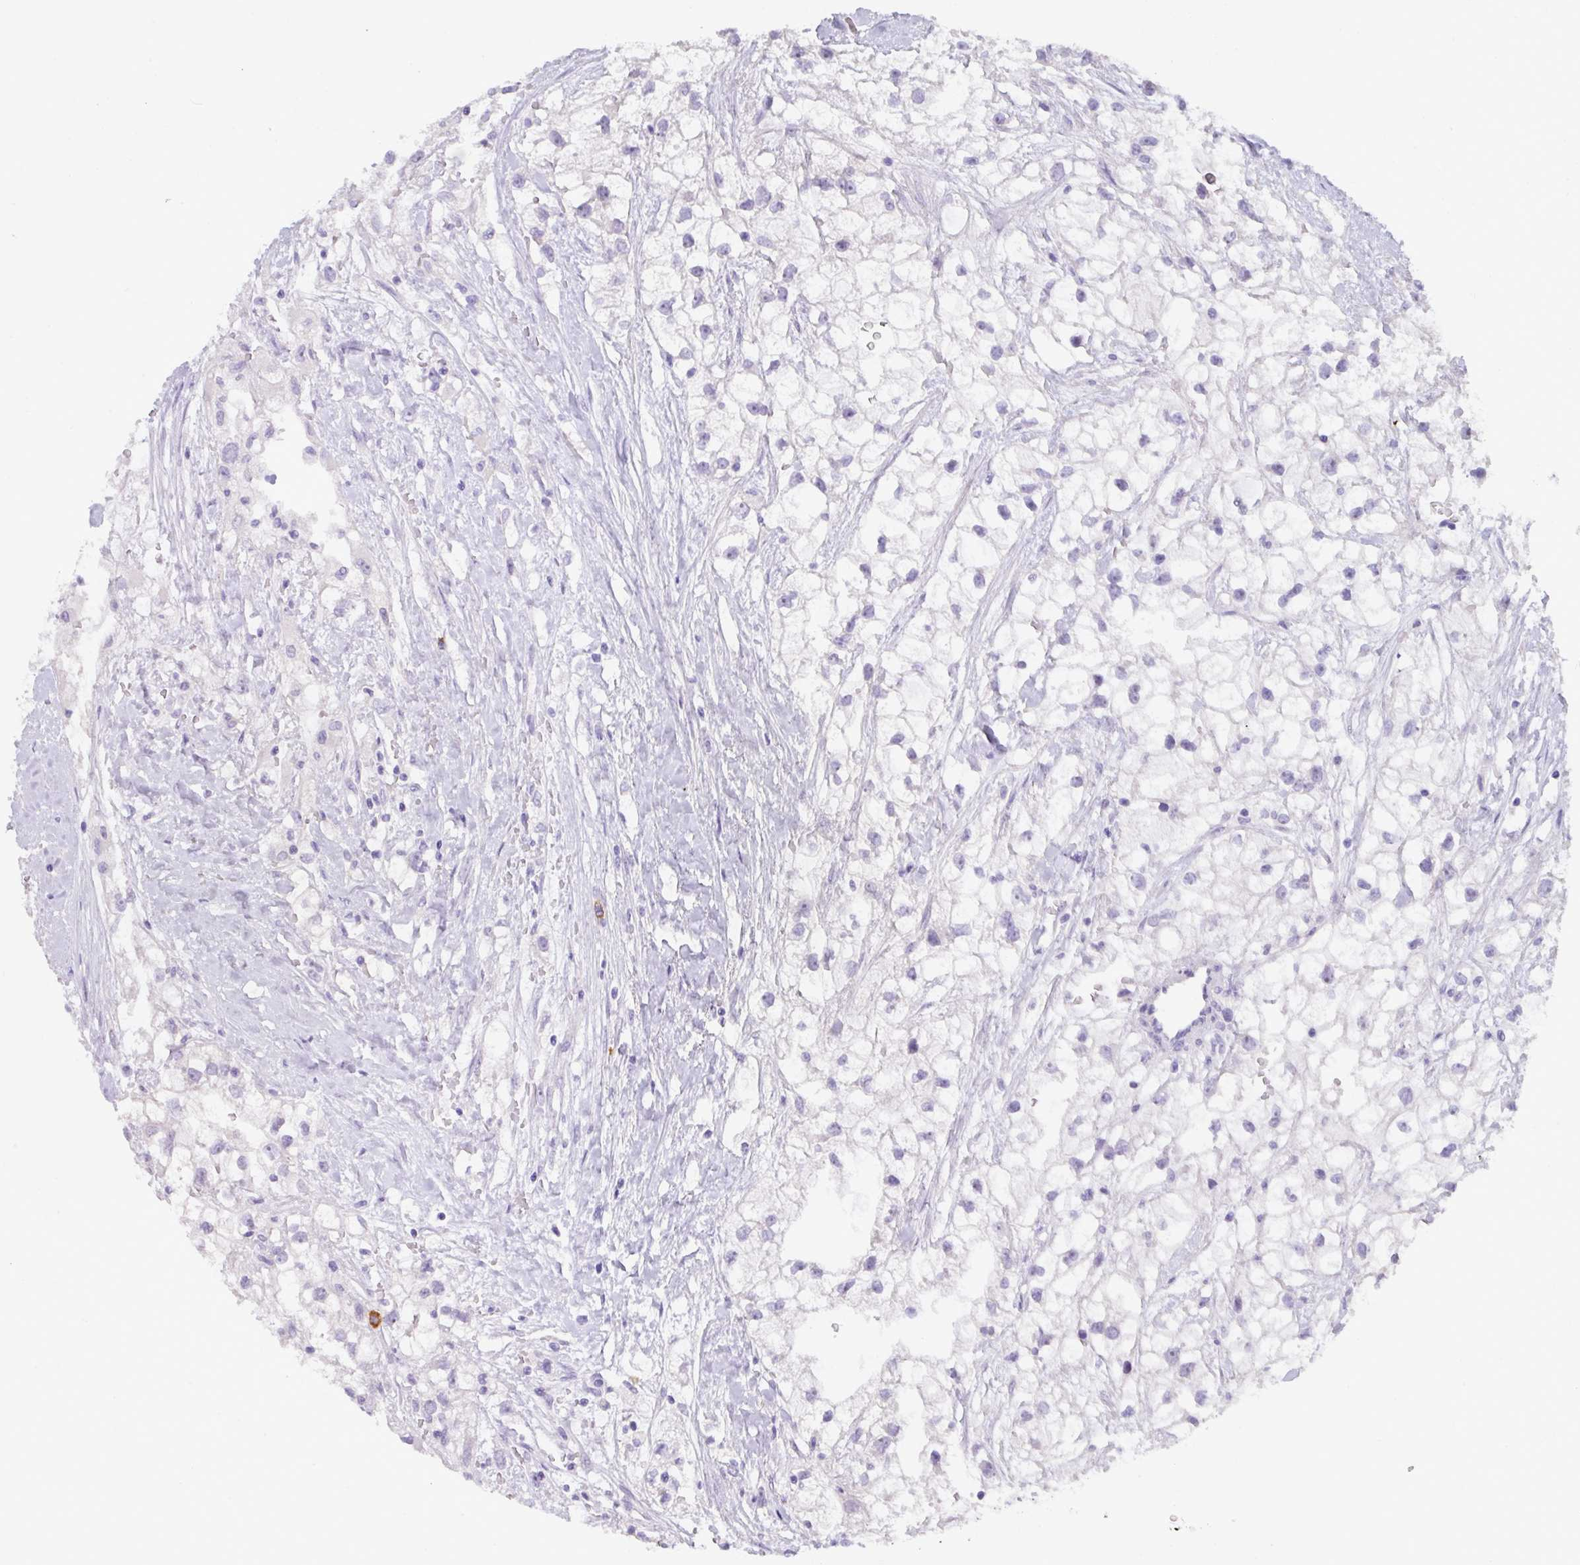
{"staining": {"intensity": "negative", "quantity": "none", "location": "none"}, "tissue": "renal cancer", "cell_type": "Tumor cells", "image_type": "cancer", "snomed": [{"axis": "morphology", "description": "Adenocarcinoma, NOS"}, {"axis": "topography", "description": "Kidney"}], "caption": "This micrograph is of renal cancer (adenocarcinoma) stained with immunohistochemistry to label a protein in brown with the nuclei are counter-stained blue. There is no staining in tumor cells.", "gene": "MRM2", "patient": {"sex": "male", "age": 59}}